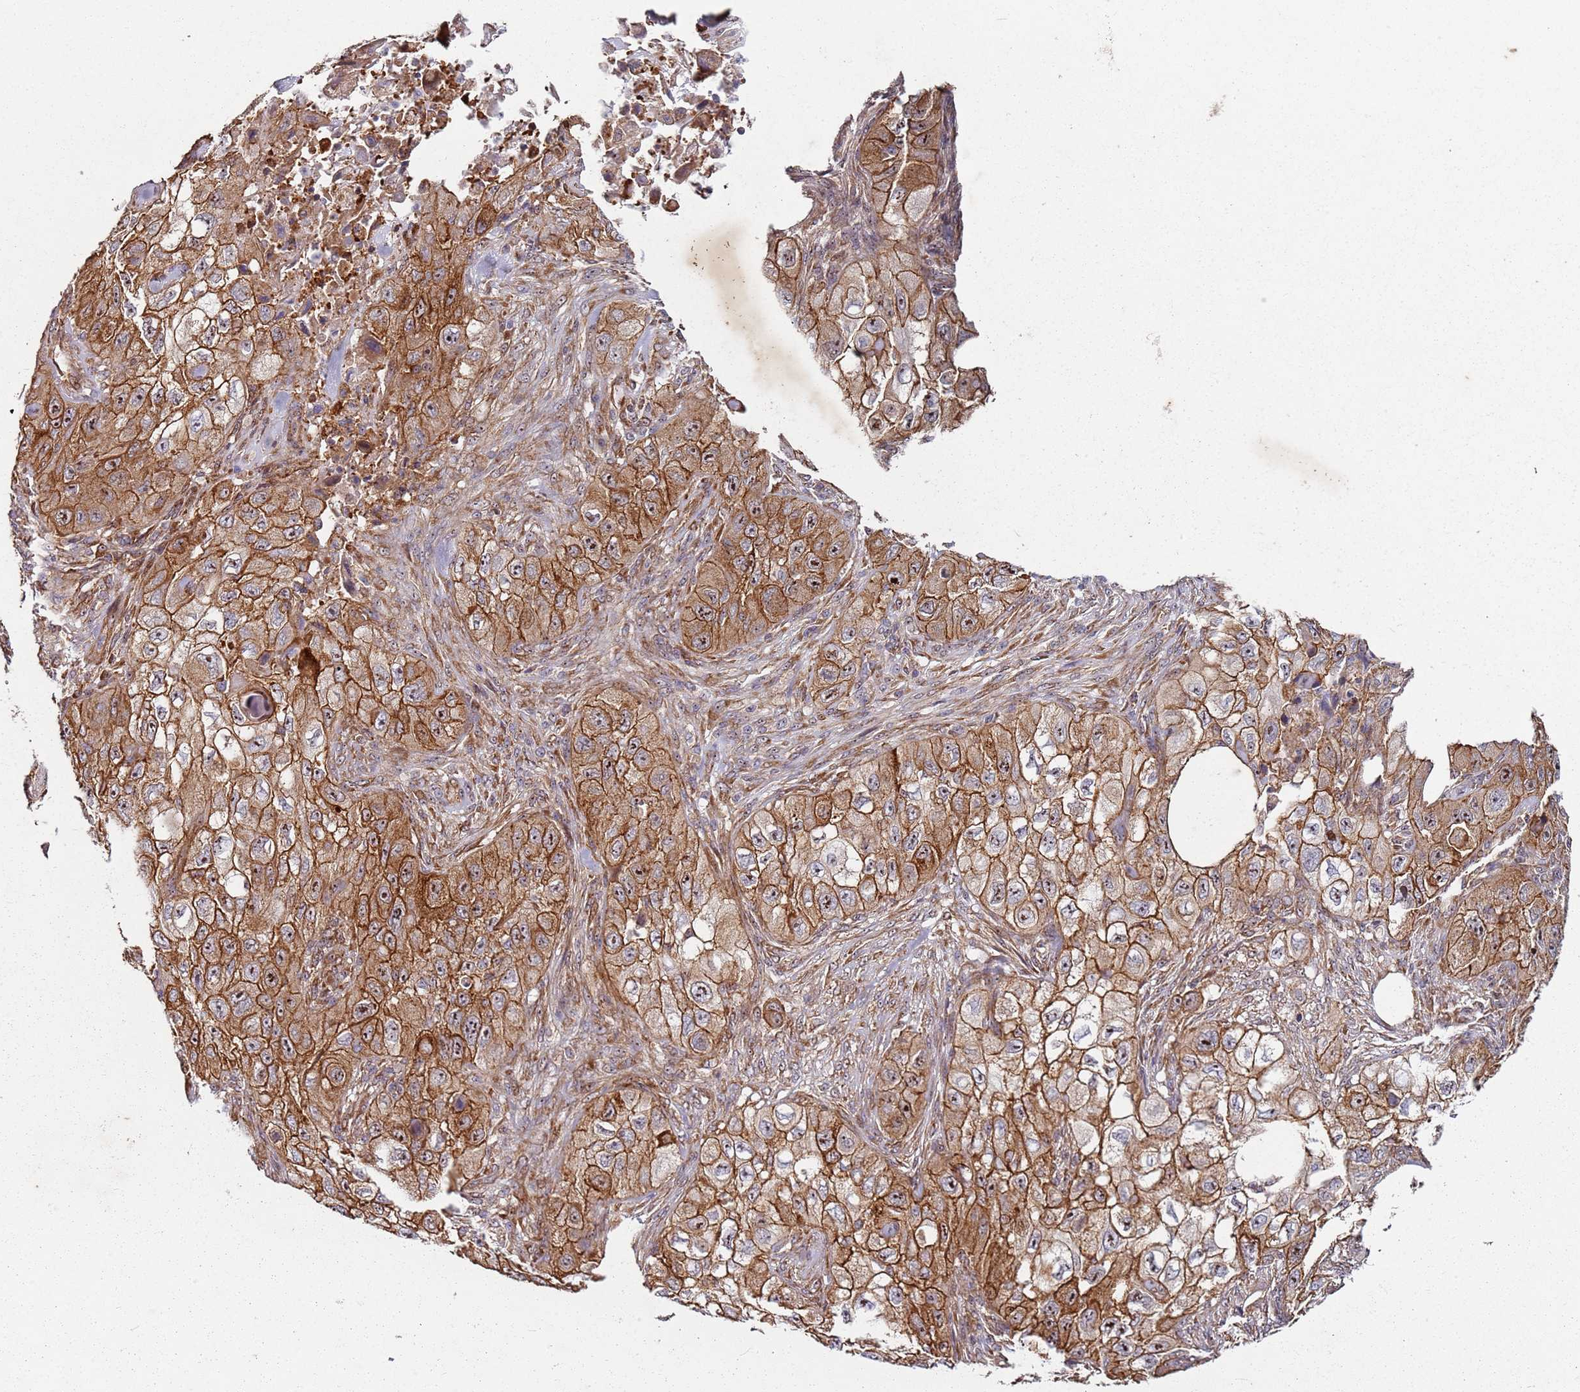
{"staining": {"intensity": "moderate", "quantity": ">75%", "location": "cytoplasmic/membranous"}, "tissue": "skin cancer", "cell_type": "Tumor cells", "image_type": "cancer", "snomed": [{"axis": "morphology", "description": "Squamous cell carcinoma, NOS"}, {"axis": "topography", "description": "Skin"}, {"axis": "topography", "description": "Subcutis"}], "caption": "Protein expression analysis of skin cancer exhibits moderate cytoplasmic/membranous staining in approximately >75% of tumor cells.", "gene": "C2CD4B", "patient": {"sex": "male", "age": 73}}